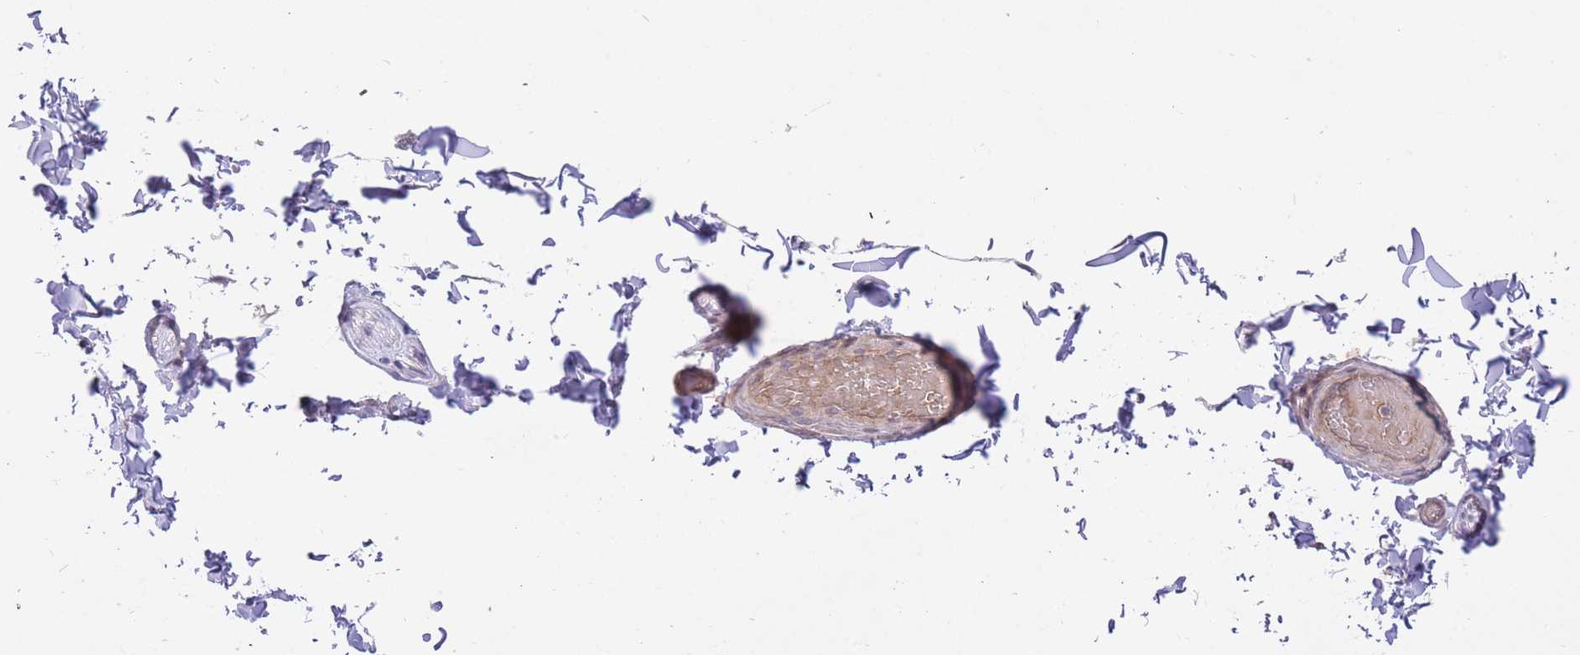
{"staining": {"intensity": "negative", "quantity": "none", "location": "none"}, "tissue": "adipose tissue", "cell_type": "Adipocytes", "image_type": "normal", "snomed": [{"axis": "morphology", "description": "Normal tissue, NOS"}, {"axis": "topography", "description": "Soft tissue"}, {"axis": "topography", "description": "Vascular tissue"}, {"axis": "topography", "description": "Peripheral nerve tissue"}], "caption": "Immunohistochemistry (IHC) micrograph of benign human adipose tissue stained for a protein (brown), which reveals no positivity in adipocytes.", "gene": "FUT3", "patient": {"sex": "male", "age": 32}}